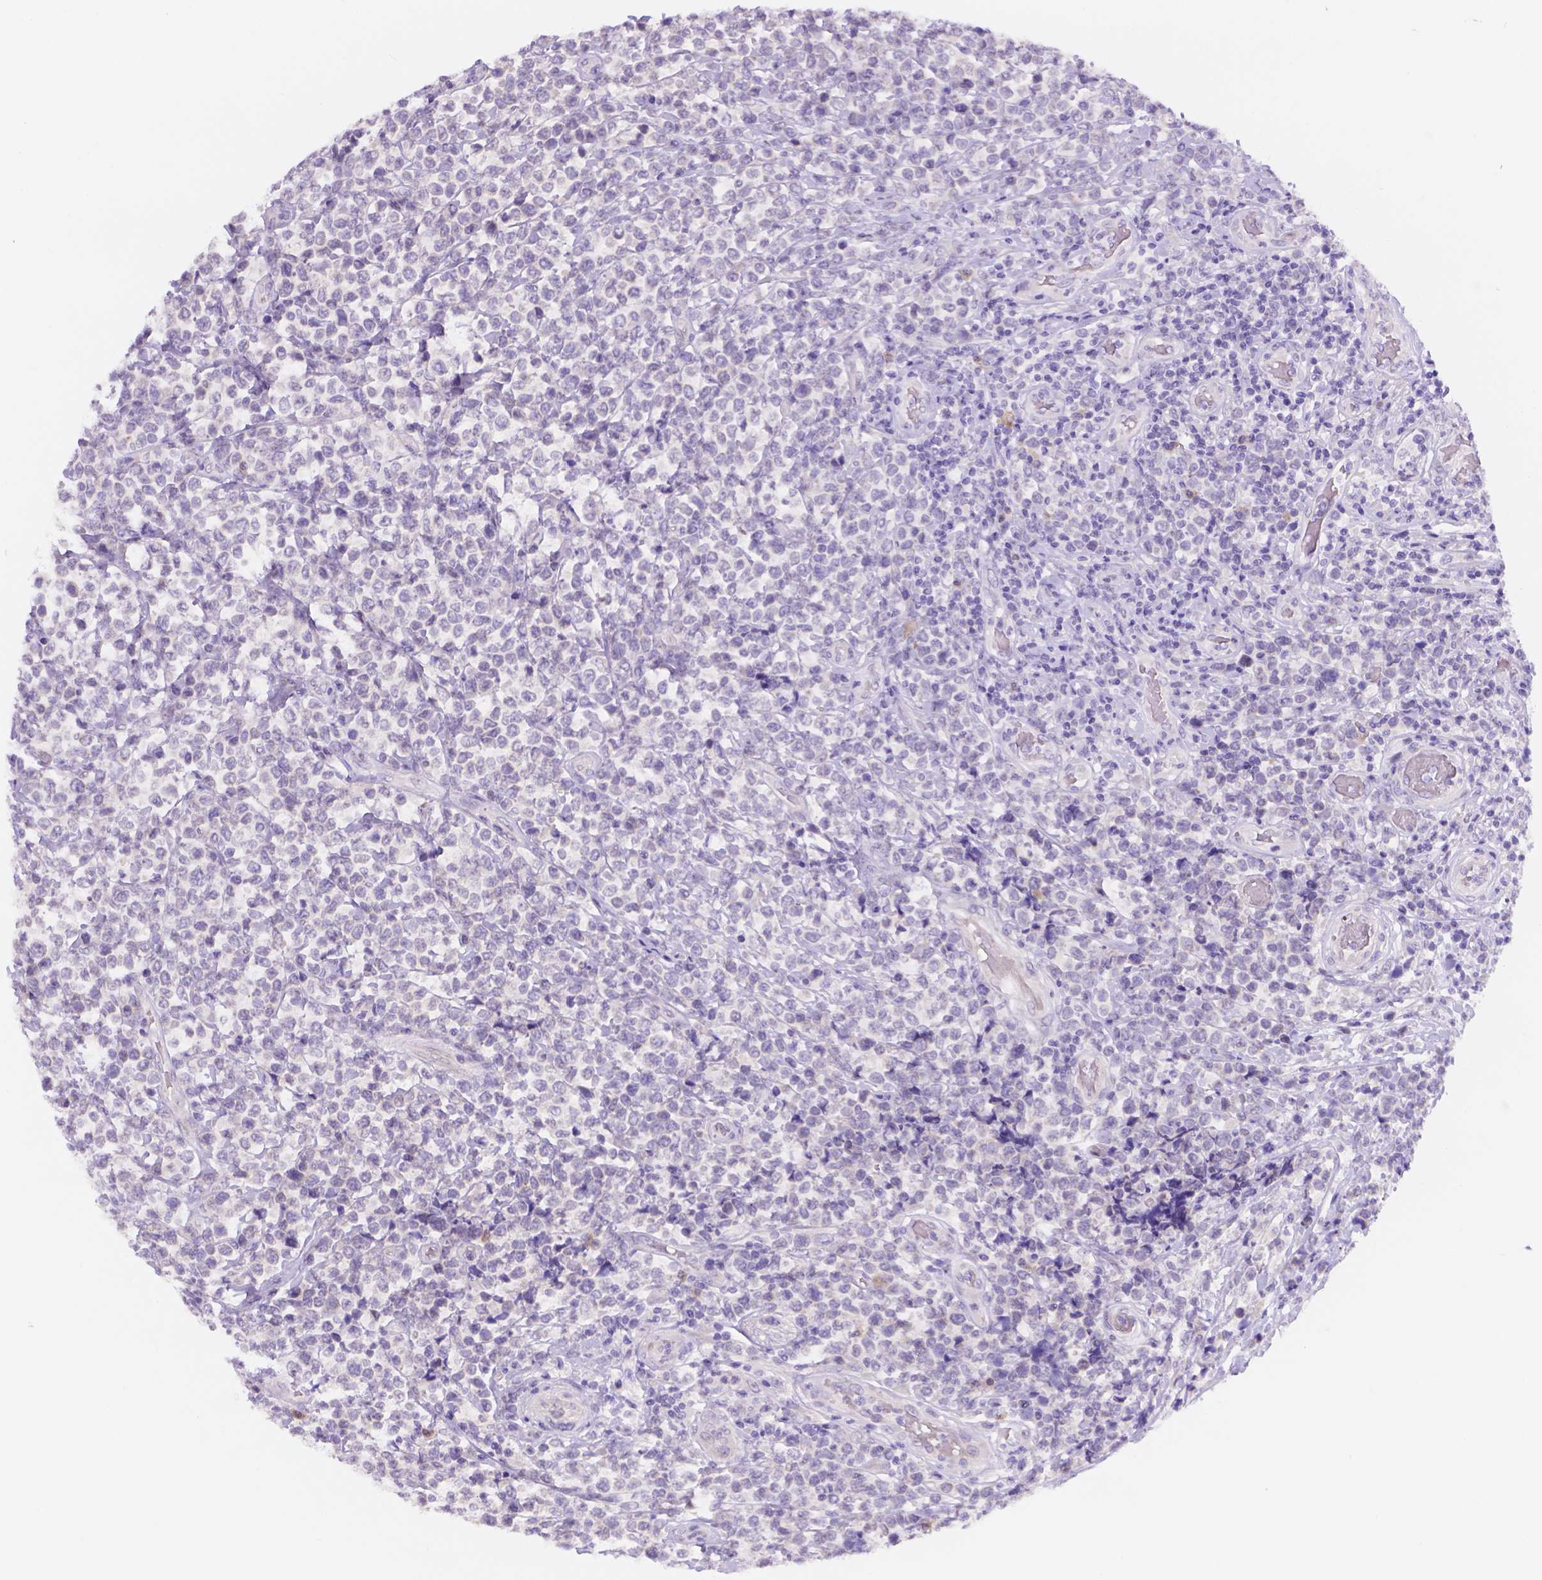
{"staining": {"intensity": "negative", "quantity": "none", "location": "none"}, "tissue": "lymphoma", "cell_type": "Tumor cells", "image_type": "cancer", "snomed": [{"axis": "morphology", "description": "Malignant lymphoma, non-Hodgkin's type, High grade"}, {"axis": "topography", "description": "Soft tissue"}], "caption": "Lymphoma was stained to show a protein in brown. There is no significant staining in tumor cells.", "gene": "CD96", "patient": {"sex": "female", "age": 56}}